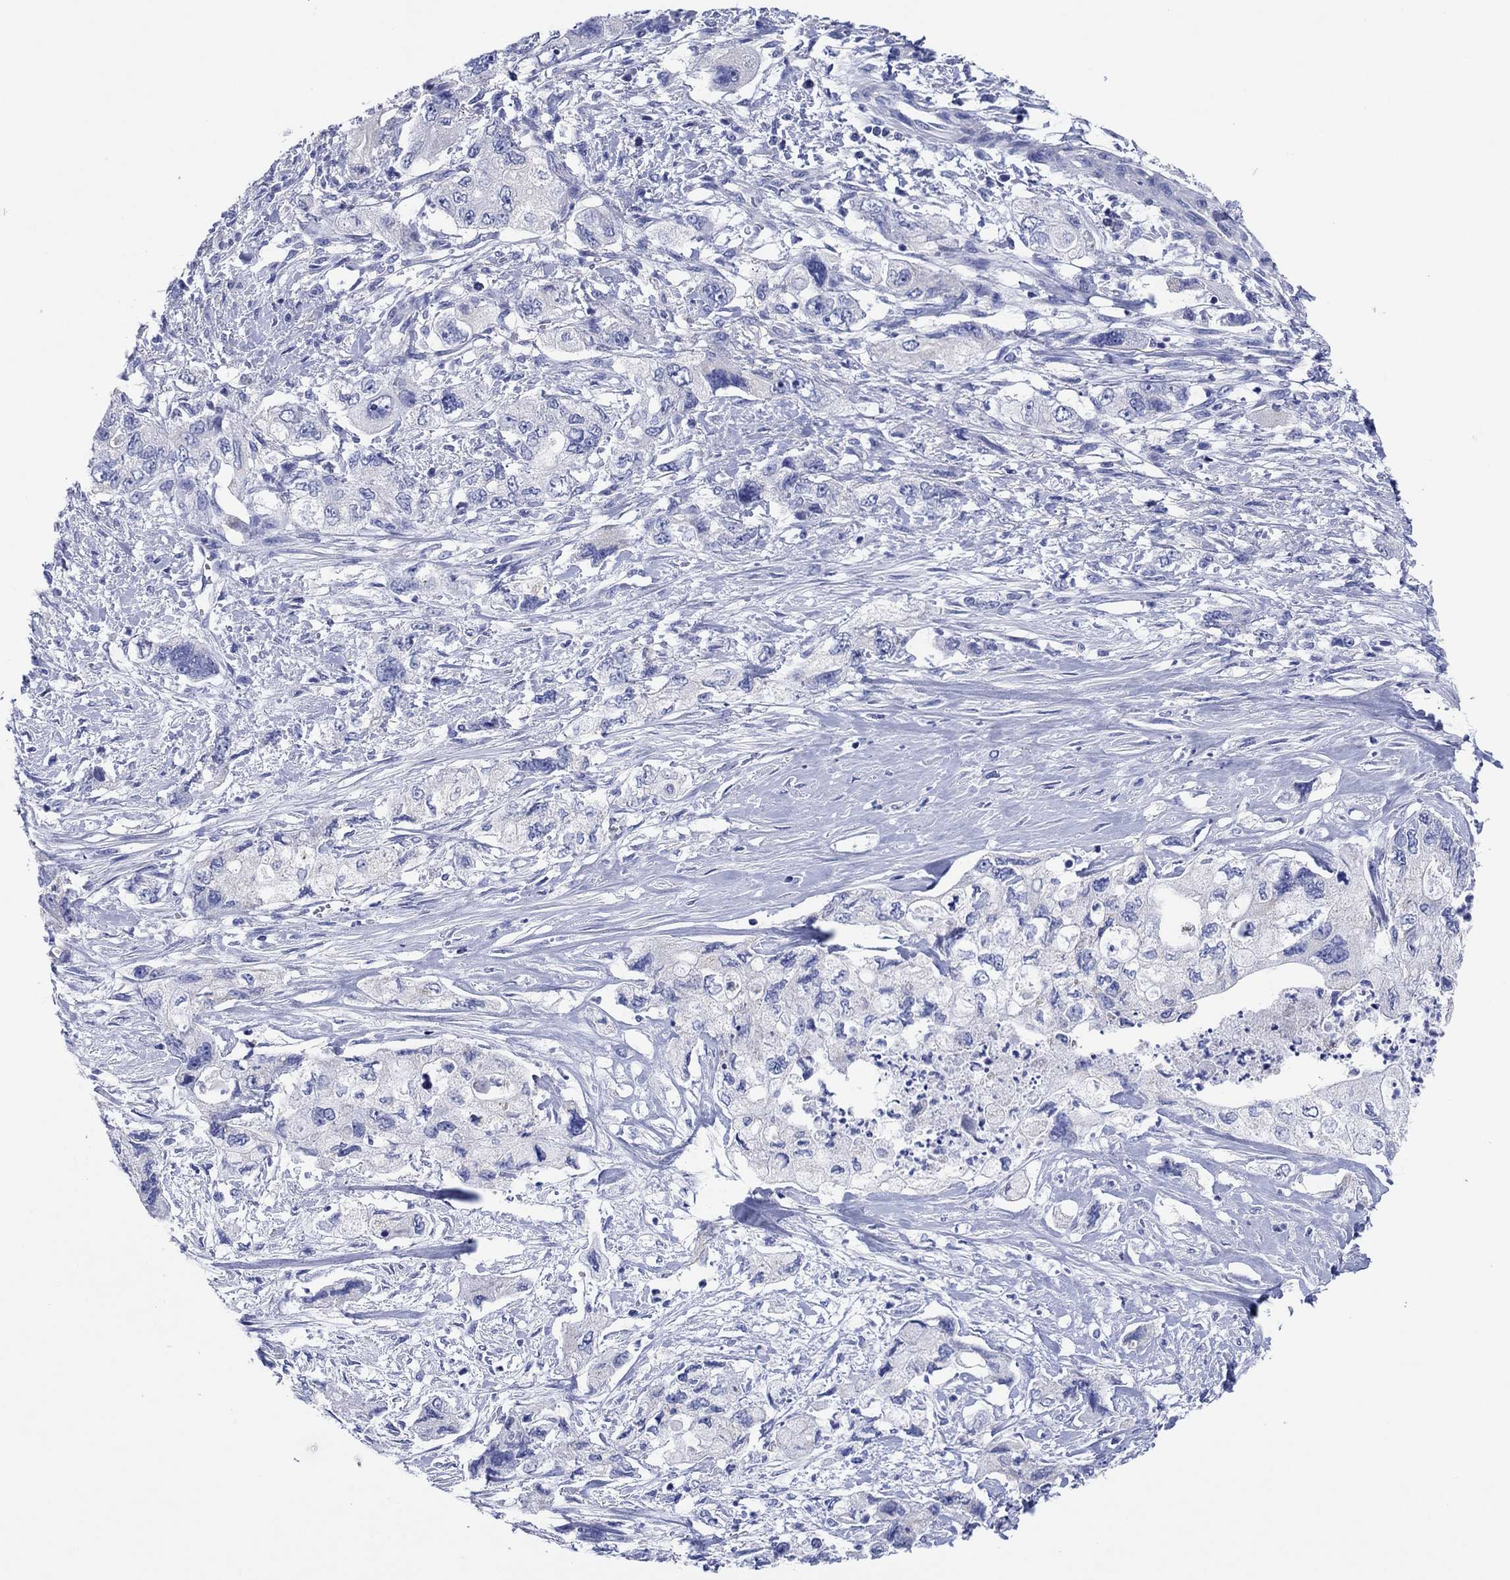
{"staining": {"intensity": "negative", "quantity": "none", "location": "none"}, "tissue": "pancreatic cancer", "cell_type": "Tumor cells", "image_type": "cancer", "snomed": [{"axis": "morphology", "description": "Adenocarcinoma, NOS"}, {"axis": "topography", "description": "Pancreas"}], "caption": "Immunohistochemistry (IHC) histopathology image of neoplastic tissue: adenocarcinoma (pancreatic) stained with DAB displays no significant protein expression in tumor cells.", "gene": "HCRT", "patient": {"sex": "female", "age": 73}}